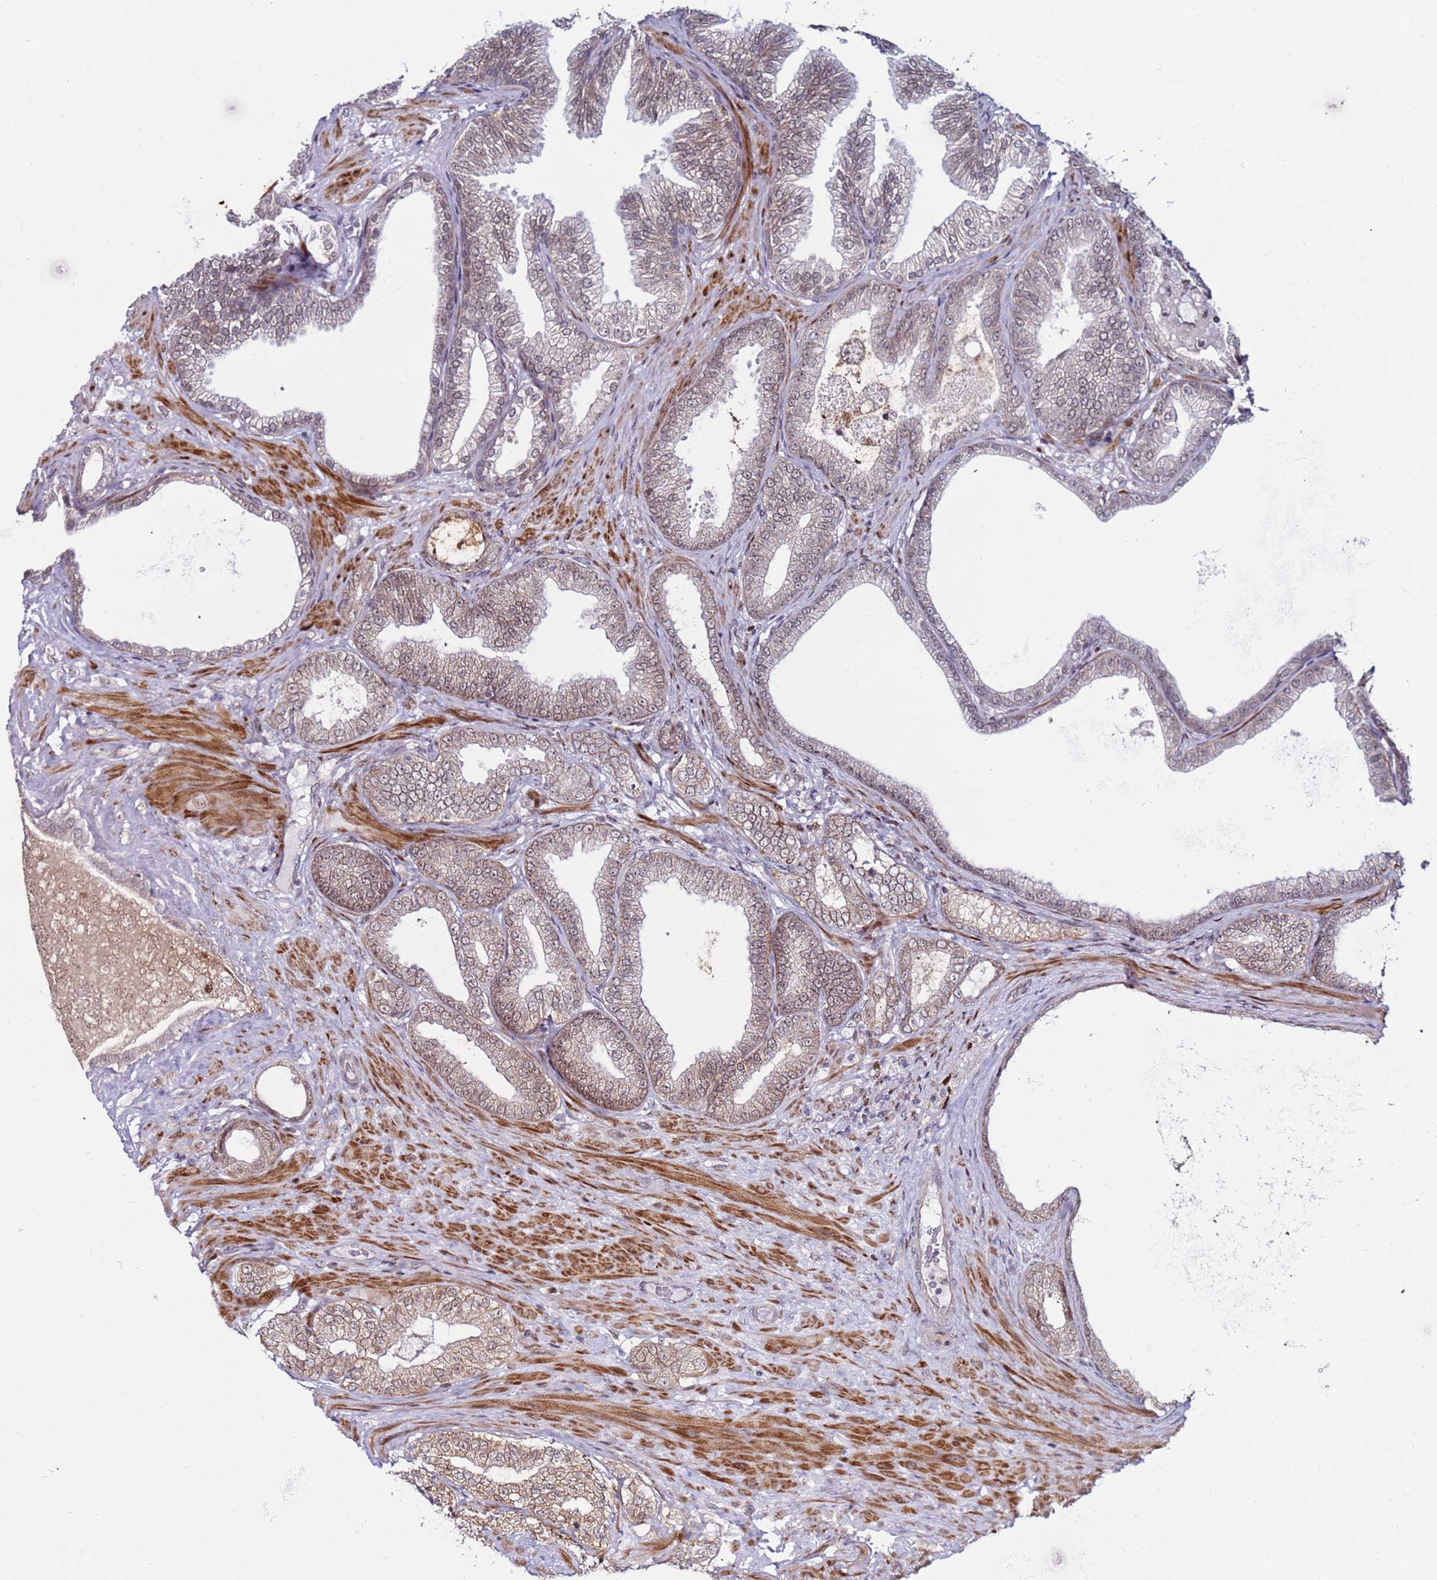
{"staining": {"intensity": "weak", "quantity": "25%-75%", "location": "cytoplasmic/membranous"}, "tissue": "prostate cancer", "cell_type": "Tumor cells", "image_type": "cancer", "snomed": [{"axis": "morphology", "description": "Adenocarcinoma, Low grade"}, {"axis": "topography", "description": "Prostate"}], "caption": "Protein staining exhibits weak cytoplasmic/membranous staining in about 25%-75% of tumor cells in prostate cancer.", "gene": "KPNA4", "patient": {"sex": "male", "age": 63}}